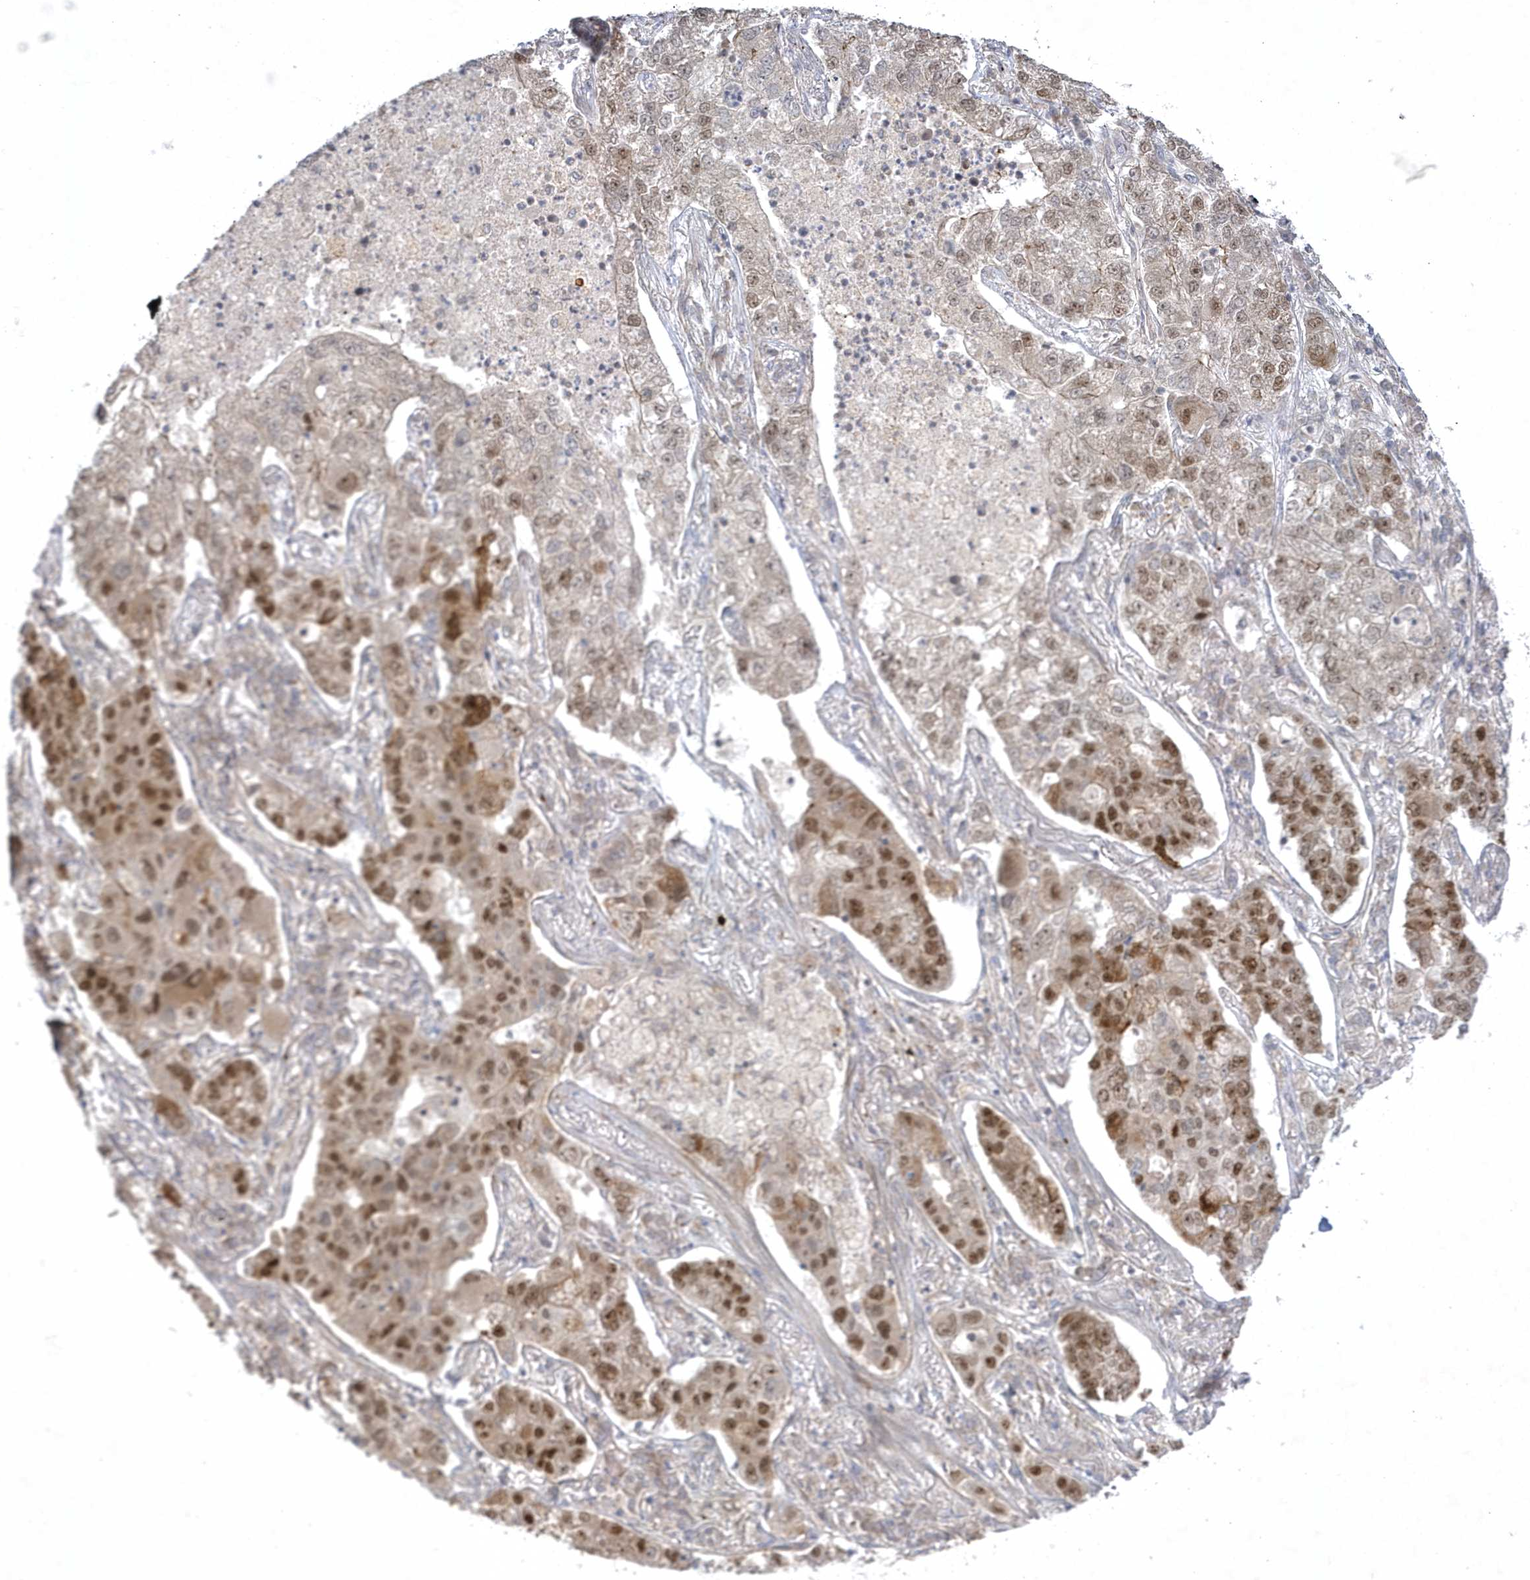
{"staining": {"intensity": "strong", "quantity": "25%-75%", "location": "nuclear"}, "tissue": "lung cancer", "cell_type": "Tumor cells", "image_type": "cancer", "snomed": [{"axis": "morphology", "description": "Adenocarcinoma, NOS"}, {"axis": "topography", "description": "Lung"}], "caption": "Lung adenocarcinoma was stained to show a protein in brown. There is high levels of strong nuclear positivity in about 25%-75% of tumor cells.", "gene": "NAF1", "patient": {"sex": "male", "age": 49}}